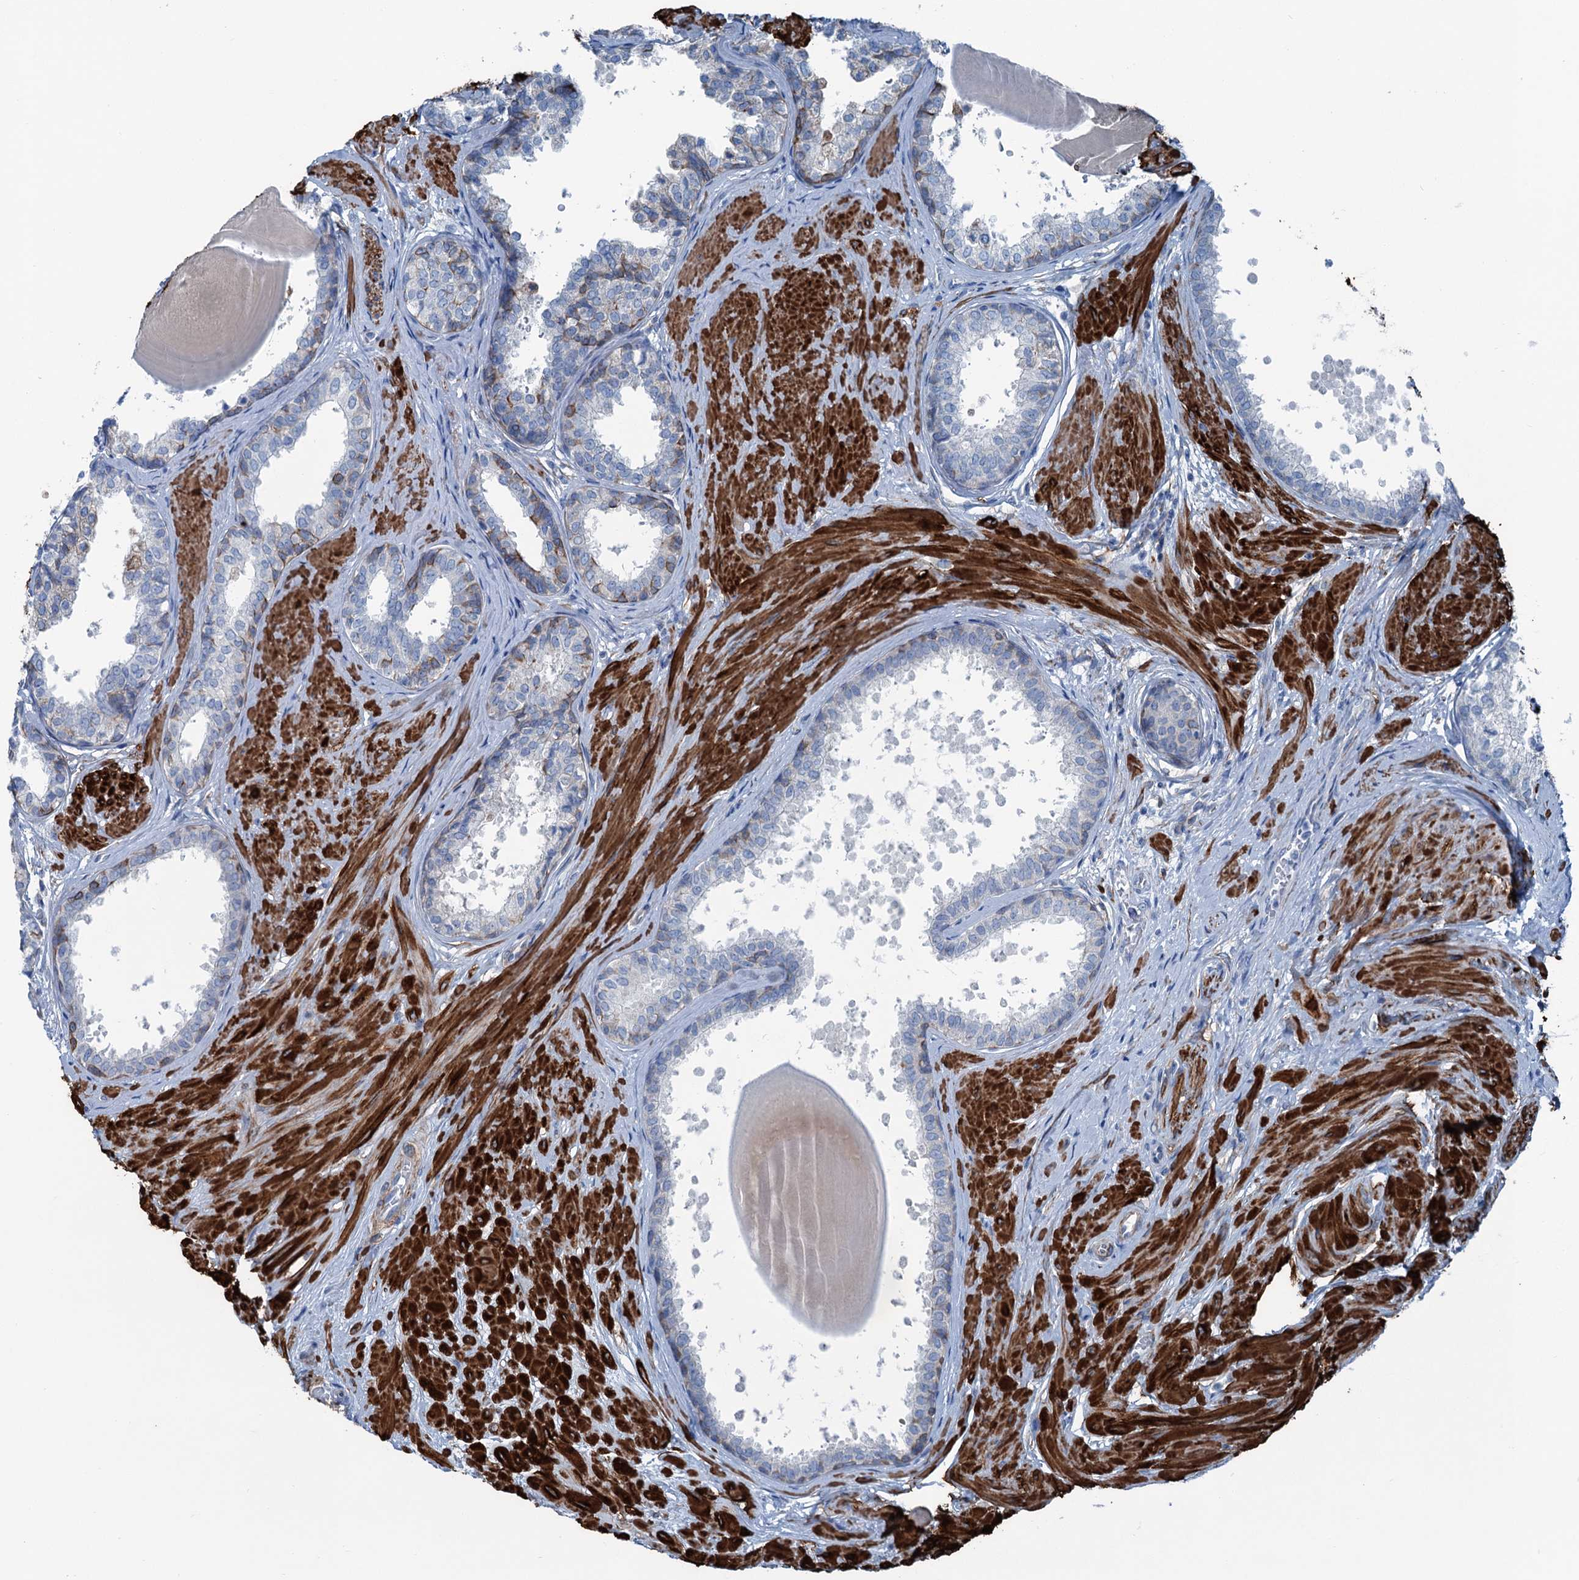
{"staining": {"intensity": "negative", "quantity": "none", "location": "none"}, "tissue": "prostate", "cell_type": "Glandular cells", "image_type": "normal", "snomed": [{"axis": "morphology", "description": "Normal tissue, NOS"}, {"axis": "topography", "description": "Prostate"}], "caption": "Glandular cells show no significant protein positivity in normal prostate. The staining was performed using DAB to visualize the protein expression in brown, while the nuclei were stained in blue with hematoxylin (Magnification: 20x).", "gene": "CALCOCO1", "patient": {"sex": "male", "age": 48}}